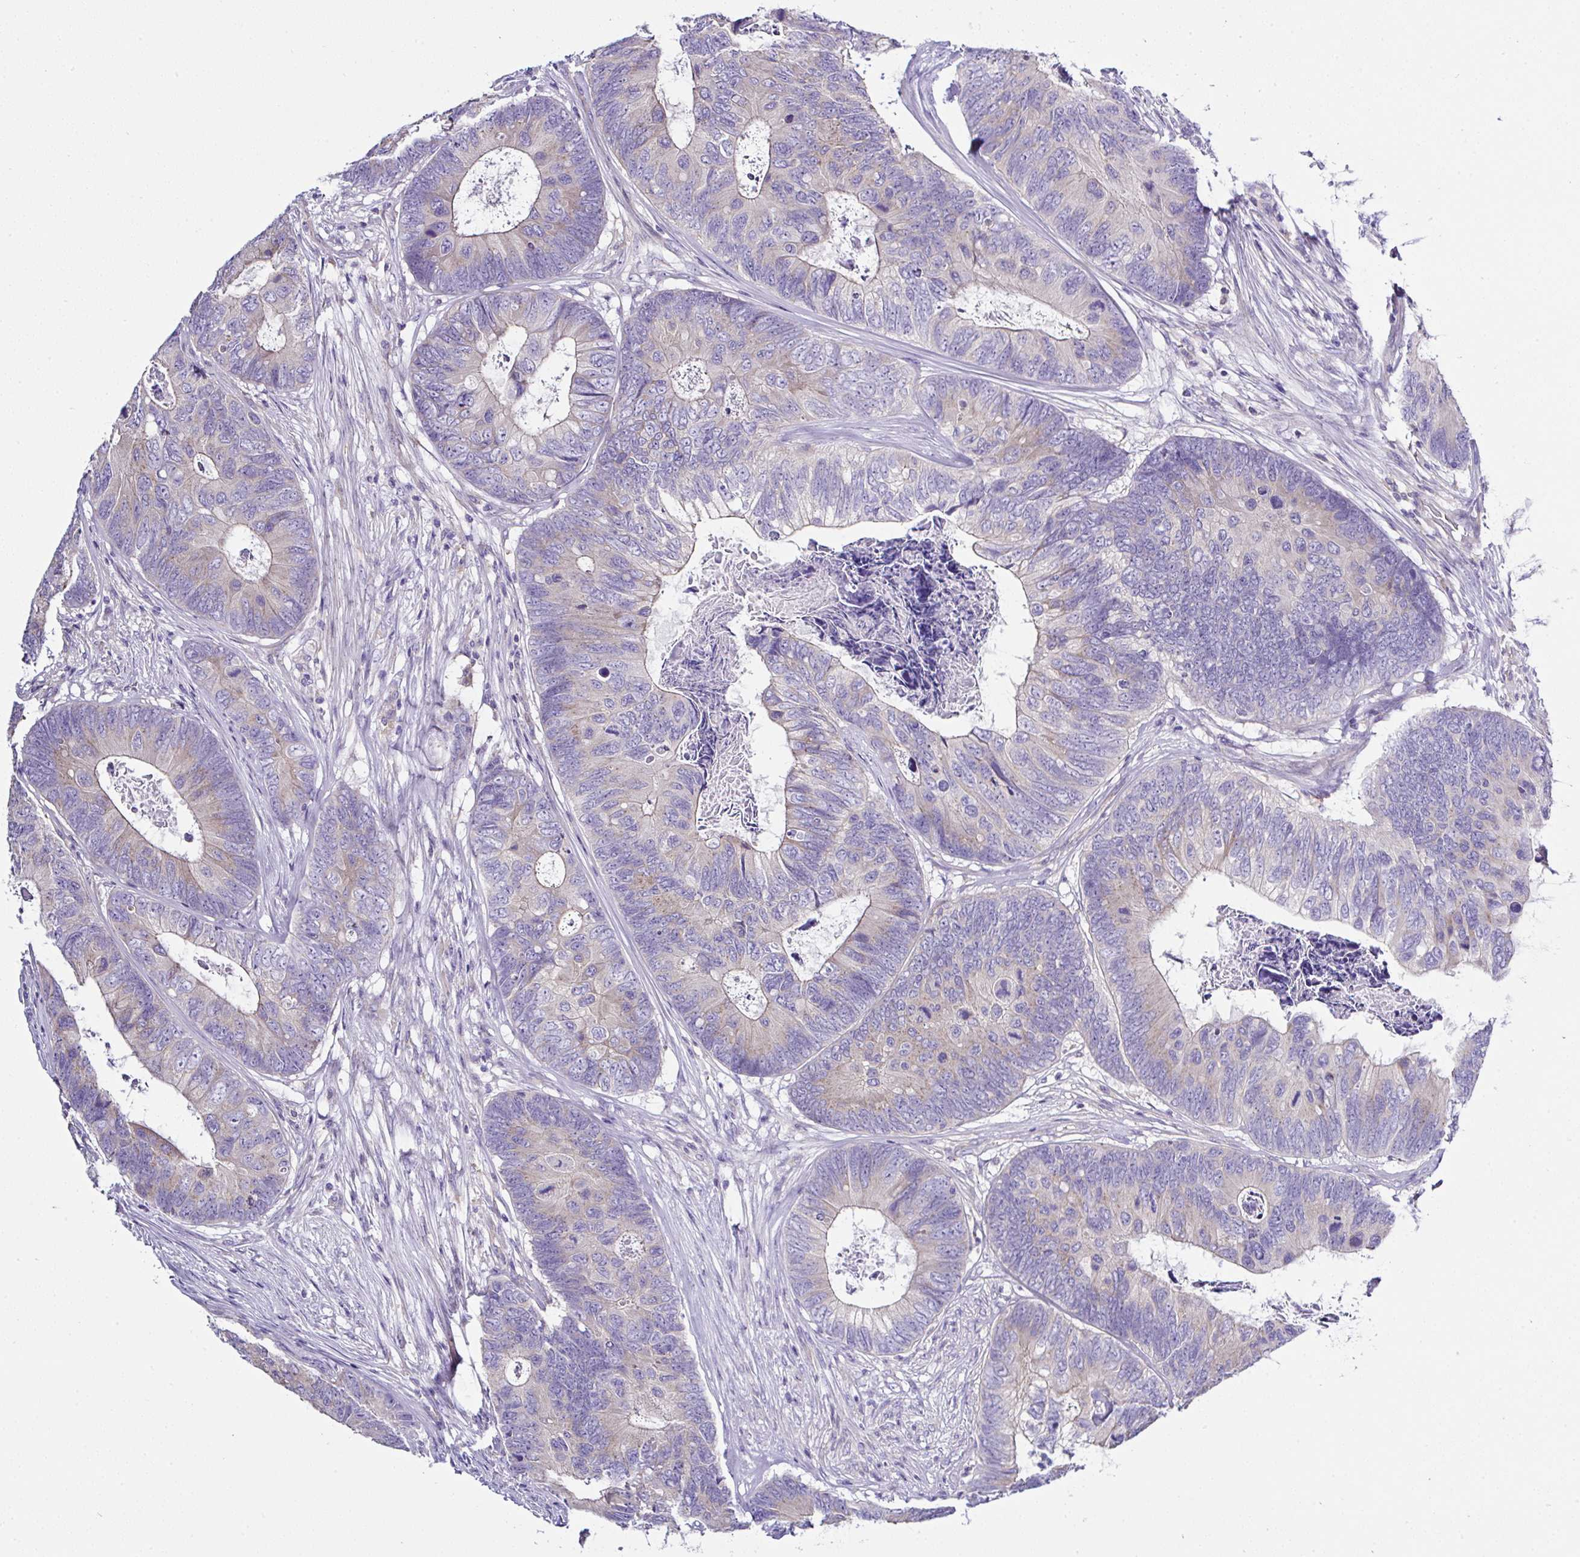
{"staining": {"intensity": "weak", "quantity": "<25%", "location": "cytoplasmic/membranous"}, "tissue": "colorectal cancer", "cell_type": "Tumor cells", "image_type": "cancer", "snomed": [{"axis": "morphology", "description": "Adenocarcinoma, NOS"}, {"axis": "topography", "description": "Colon"}], "caption": "The photomicrograph demonstrates no staining of tumor cells in colorectal adenocarcinoma.", "gene": "OR4P4", "patient": {"sex": "female", "age": 67}}